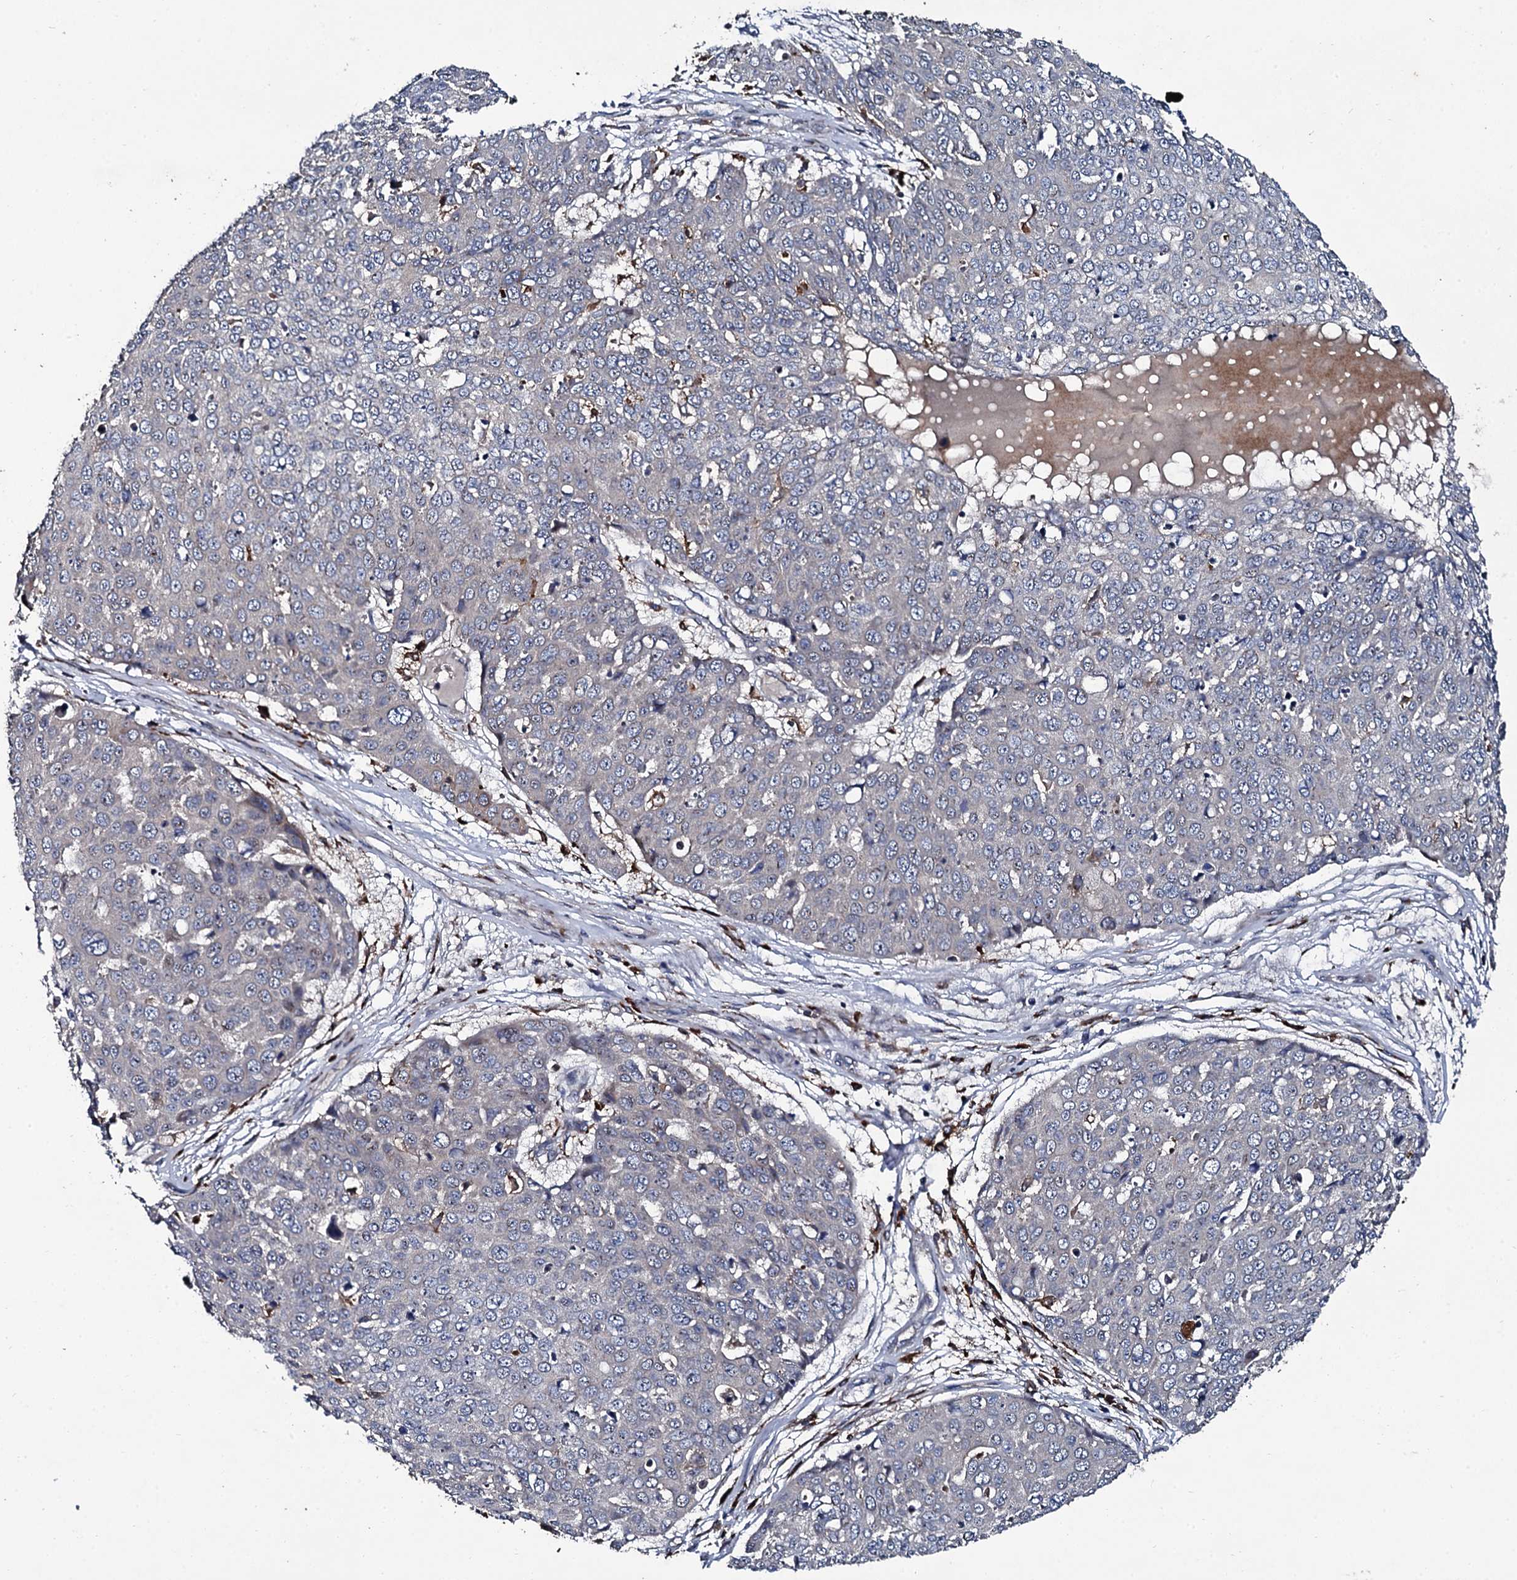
{"staining": {"intensity": "moderate", "quantity": "25%-75%", "location": "cytoplasmic/membranous"}, "tissue": "skin cancer", "cell_type": "Tumor cells", "image_type": "cancer", "snomed": [{"axis": "morphology", "description": "Squamous cell carcinoma, NOS"}, {"axis": "topography", "description": "Skin"}], "caption": "Protein analysis of squamous cell carcinoma (skin) tissue reveals moderate cytoplasmic/membranous staining in approximately 25%-75% of tumor cells.", "gene": "LRRC28", "patient": {"sex": "male", "age": 71}}